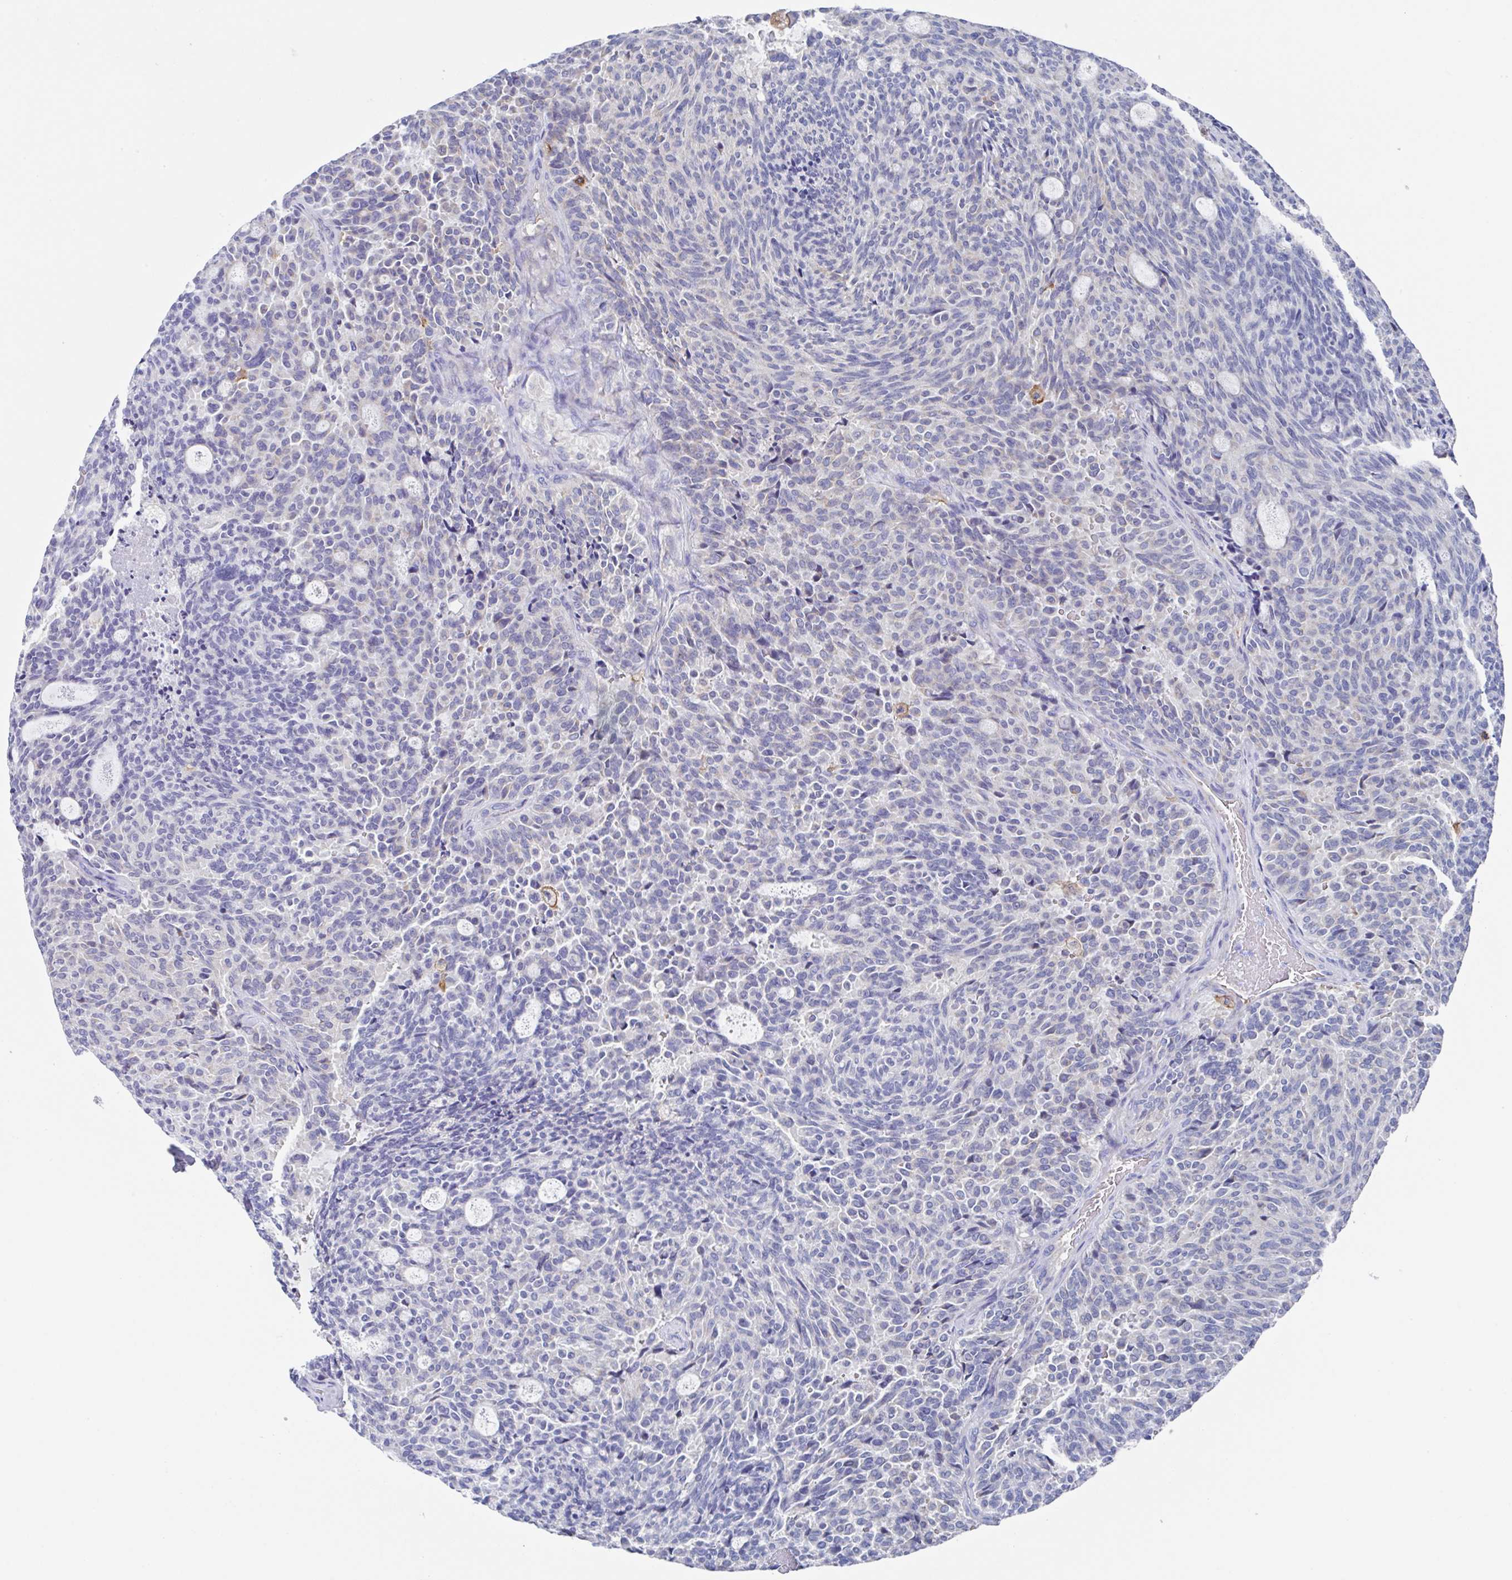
{"staining": {"intensity": "negative", "quantity": "none", "location": "none"}, "tissue": "carcinoid", "cell_type": "Tumor cells", "image_type": "cancer", "snomed": [{"axis": "morphology", "description": "Carcinoid, malignant, NOS"}, {"axis": "topography", "description": "Pancreas"}], "caption": "Tumor cells show no significant protein positivity in carcinoid.", "gene": "FCGR3A", "patient": {"sex": "female", "age": 54}}